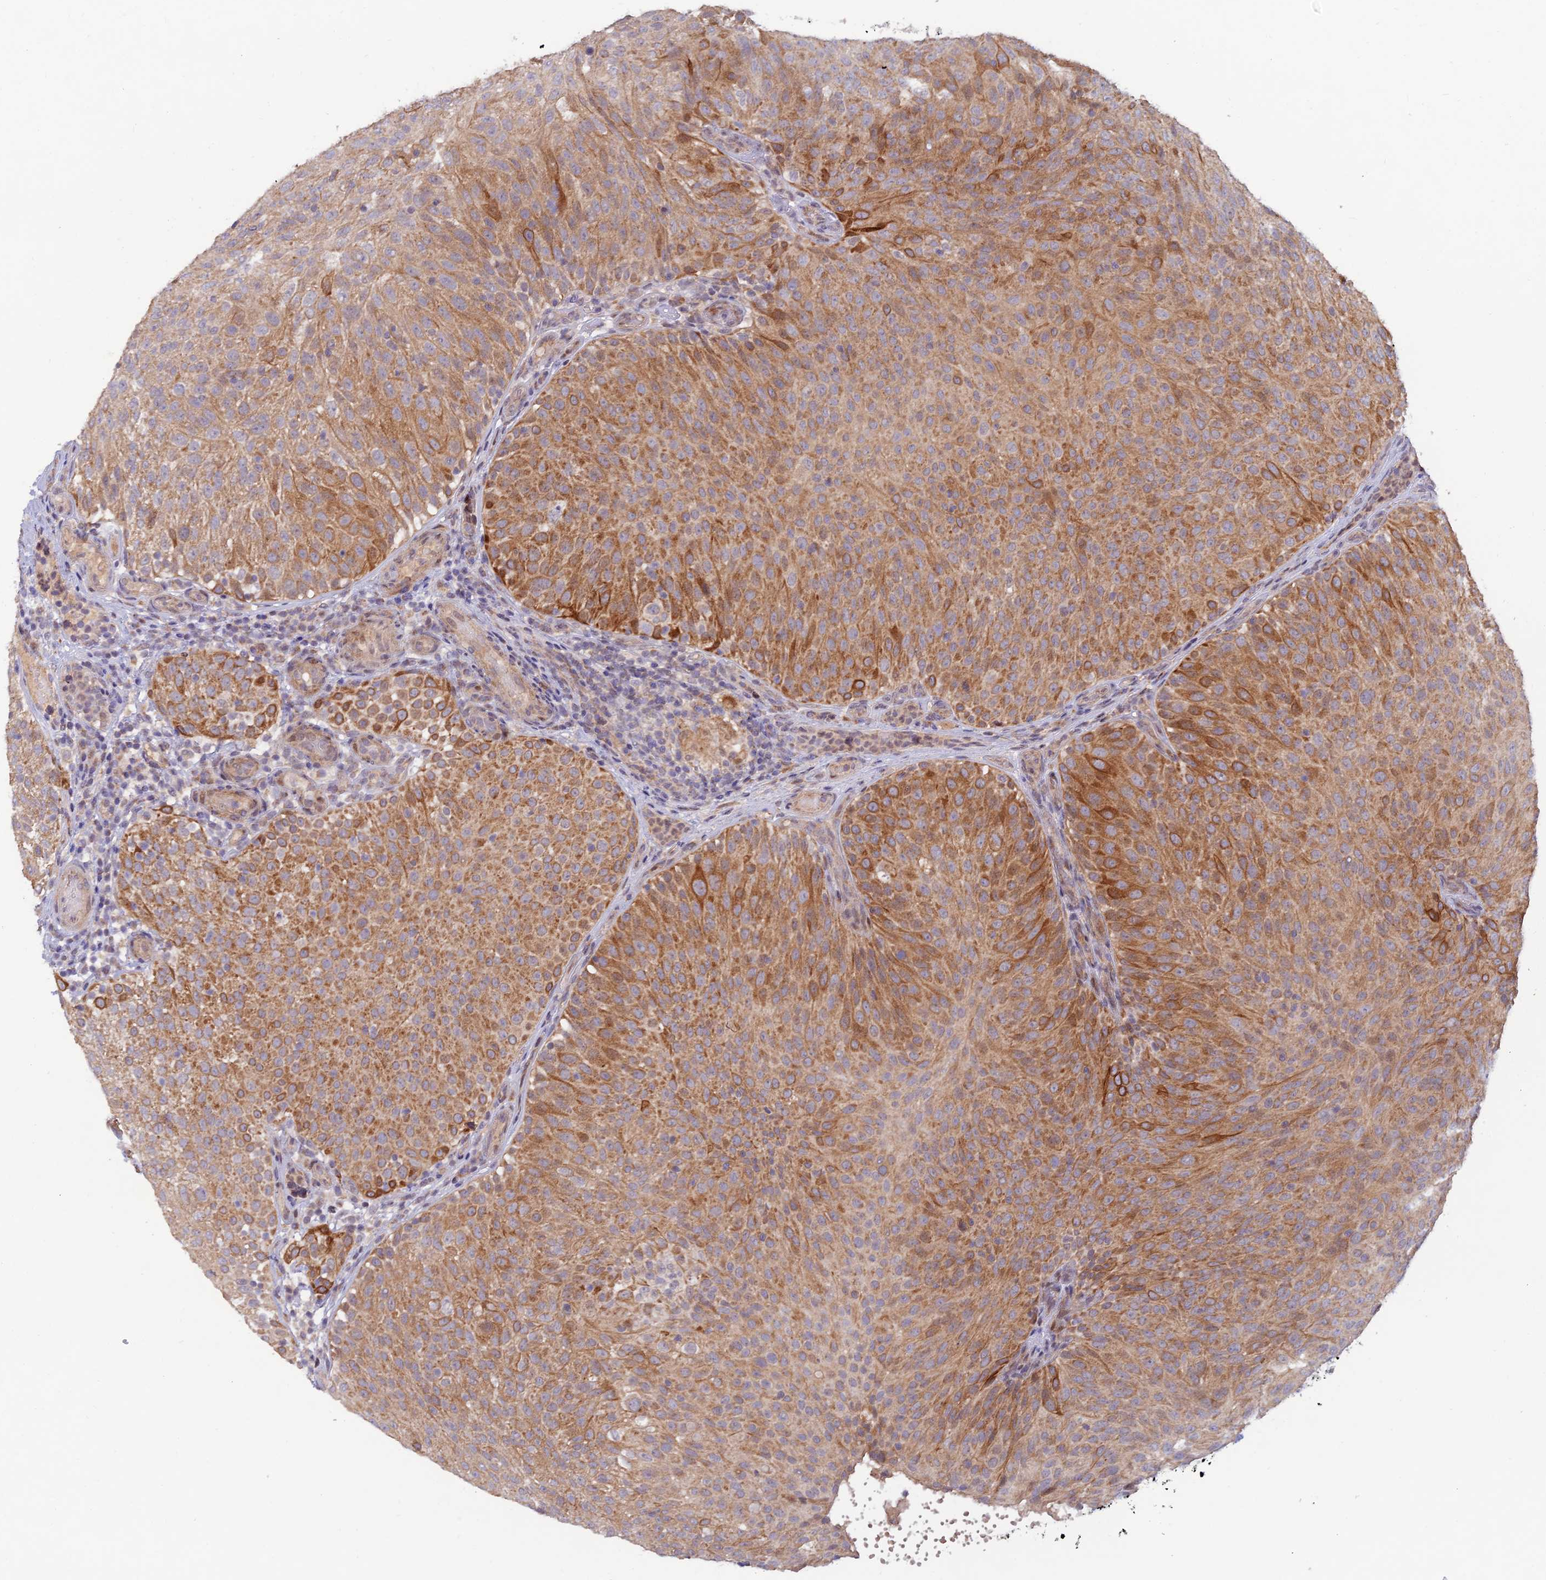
{"staining": {"intensity": "moderate", "quantity": ">75%", "location": "cytoplasmic/membranous"}, "tissue": "urothelial cancer", "cell_type": "Tumor cells", "image_type": "cancer", "snomed": [{"axis": "morphology", "description": "Urothelial carcinoma, Low grade"}, {"axis": "topography", "description": "Urinary bladder"}], "caption": "This photomicrograph exhibits immunohistochemistry (IHC) staining of low-grade urothelial carcinoma, with medium moderate cytoplasmic/membranous expression in approximately >75% of tumor cells.", "gene": "FASTKD5", "patient": {"sex": "male", "age": 78}}